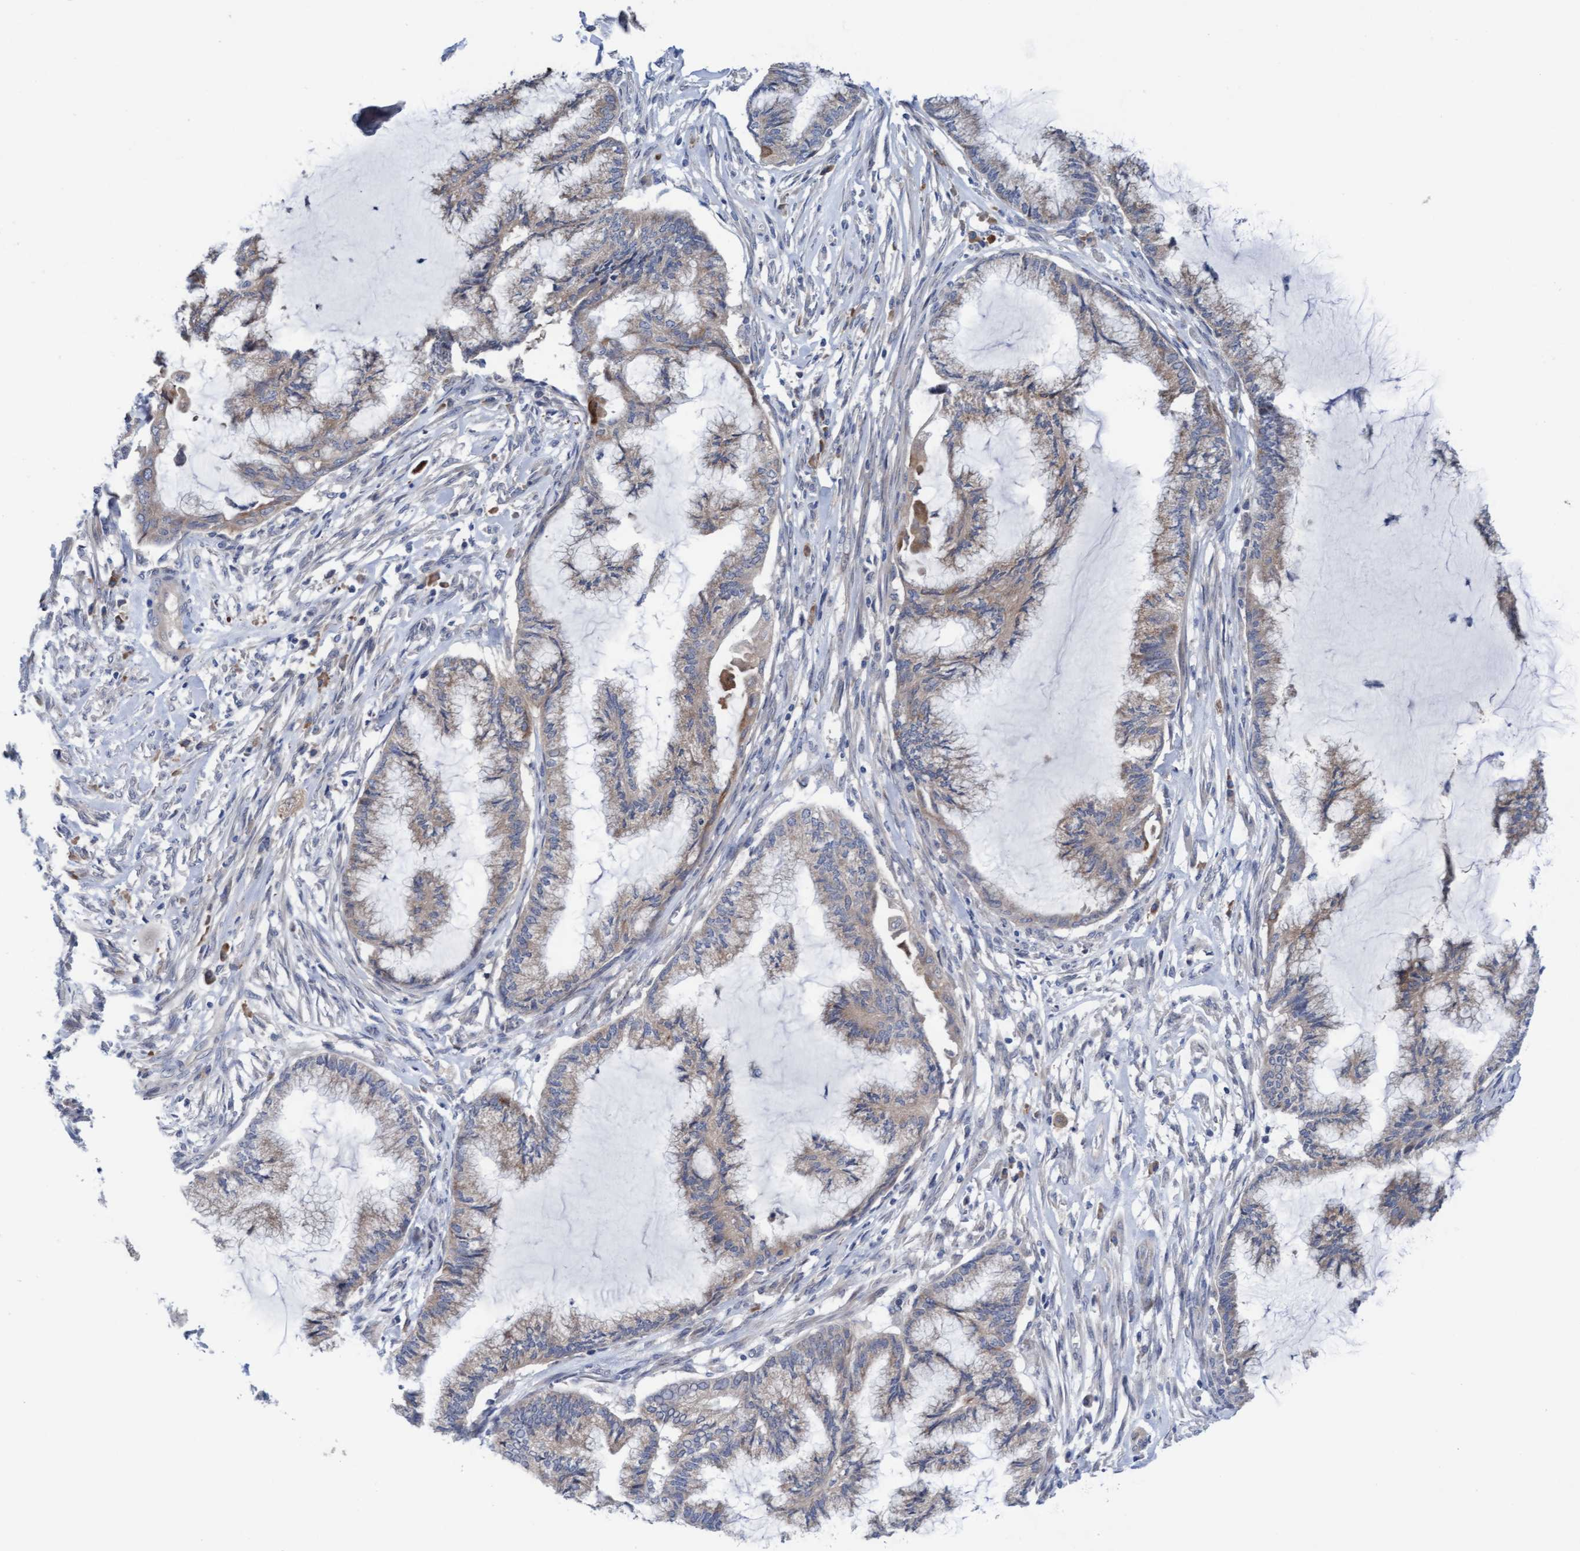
{"staining": {"intensity": "weak", "quantity": ">75%", "location": "cytoplasmic/membranous"}, "tissue": "endometrial cancer", "cell_type": "Tumor cells", "image_type": "cancer", "snomed": [{"axis": "morphology", "description": "Adenocarcinoma, NOS"}, {"axis": "topography", "description": "Endometrium"}], "caption": "Adenocarcinoma (endometrial) stained with IHC exhibits weak cytoplasmic/membranous positivity in about >75% of tumor cells.", "gene": "PLCD1", "patient": {"sex": "female", "age": 86}}